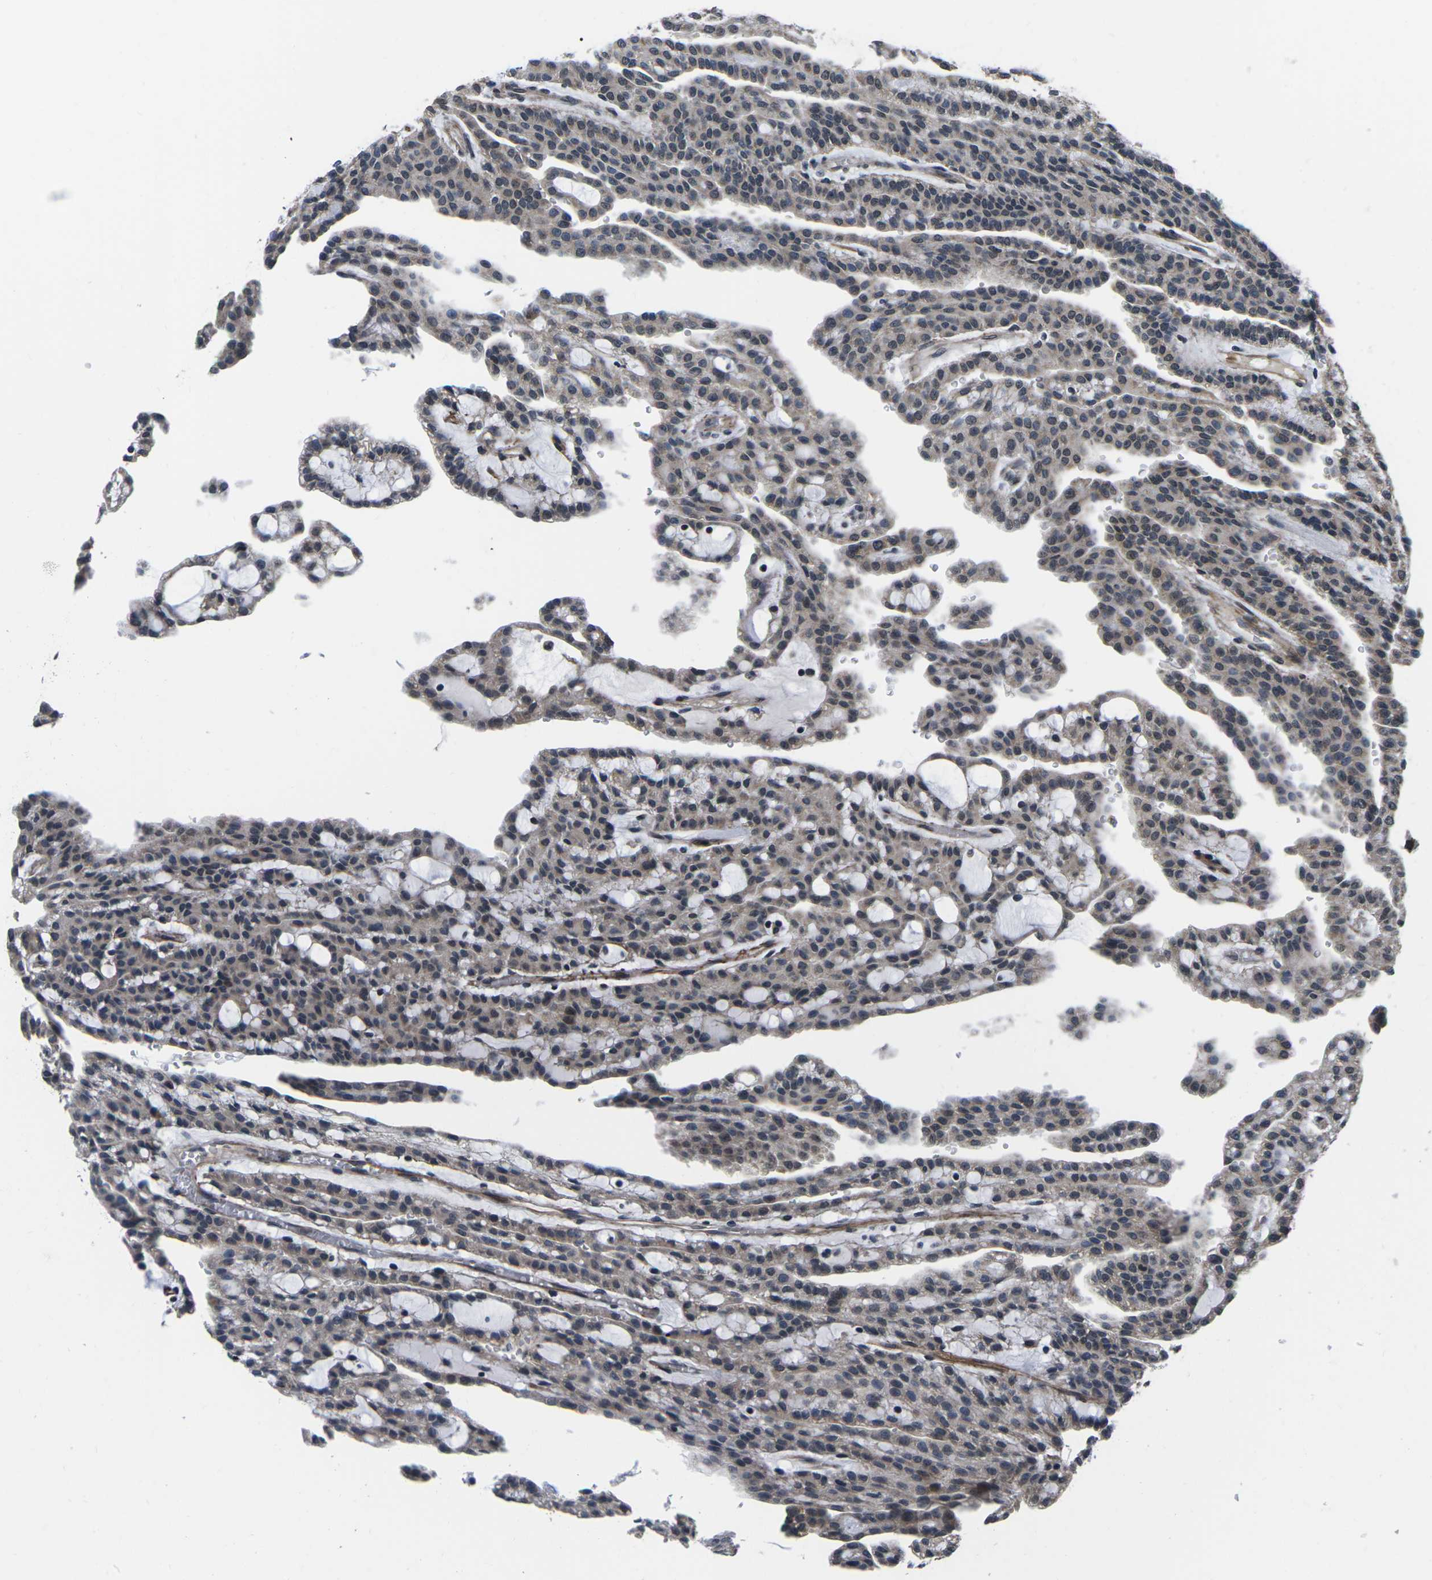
{"staining": {"intensity": "weak", "quantity": "25%-75%", "location": "cytoplasmic/membranous,nuclear"}, "tissue": "renal cancer", "cell_type": "Tumor cells", "image_type": "cancer", "snomed": [{"axis": "morphology", "description": "Adenocarcinoma, NOS"}, {"axis": "topography", "description": "Kidney"}], "caption": "IHC micrograph of human renal cancer stained for a protein (brown), which exhibits low levels of weak cytoplasmic/membranous and nuclear expression in approximately 25%-75% of tumor cells.", "gene": "CCNE1", "patient": {"sex": "male", "age": 63}}